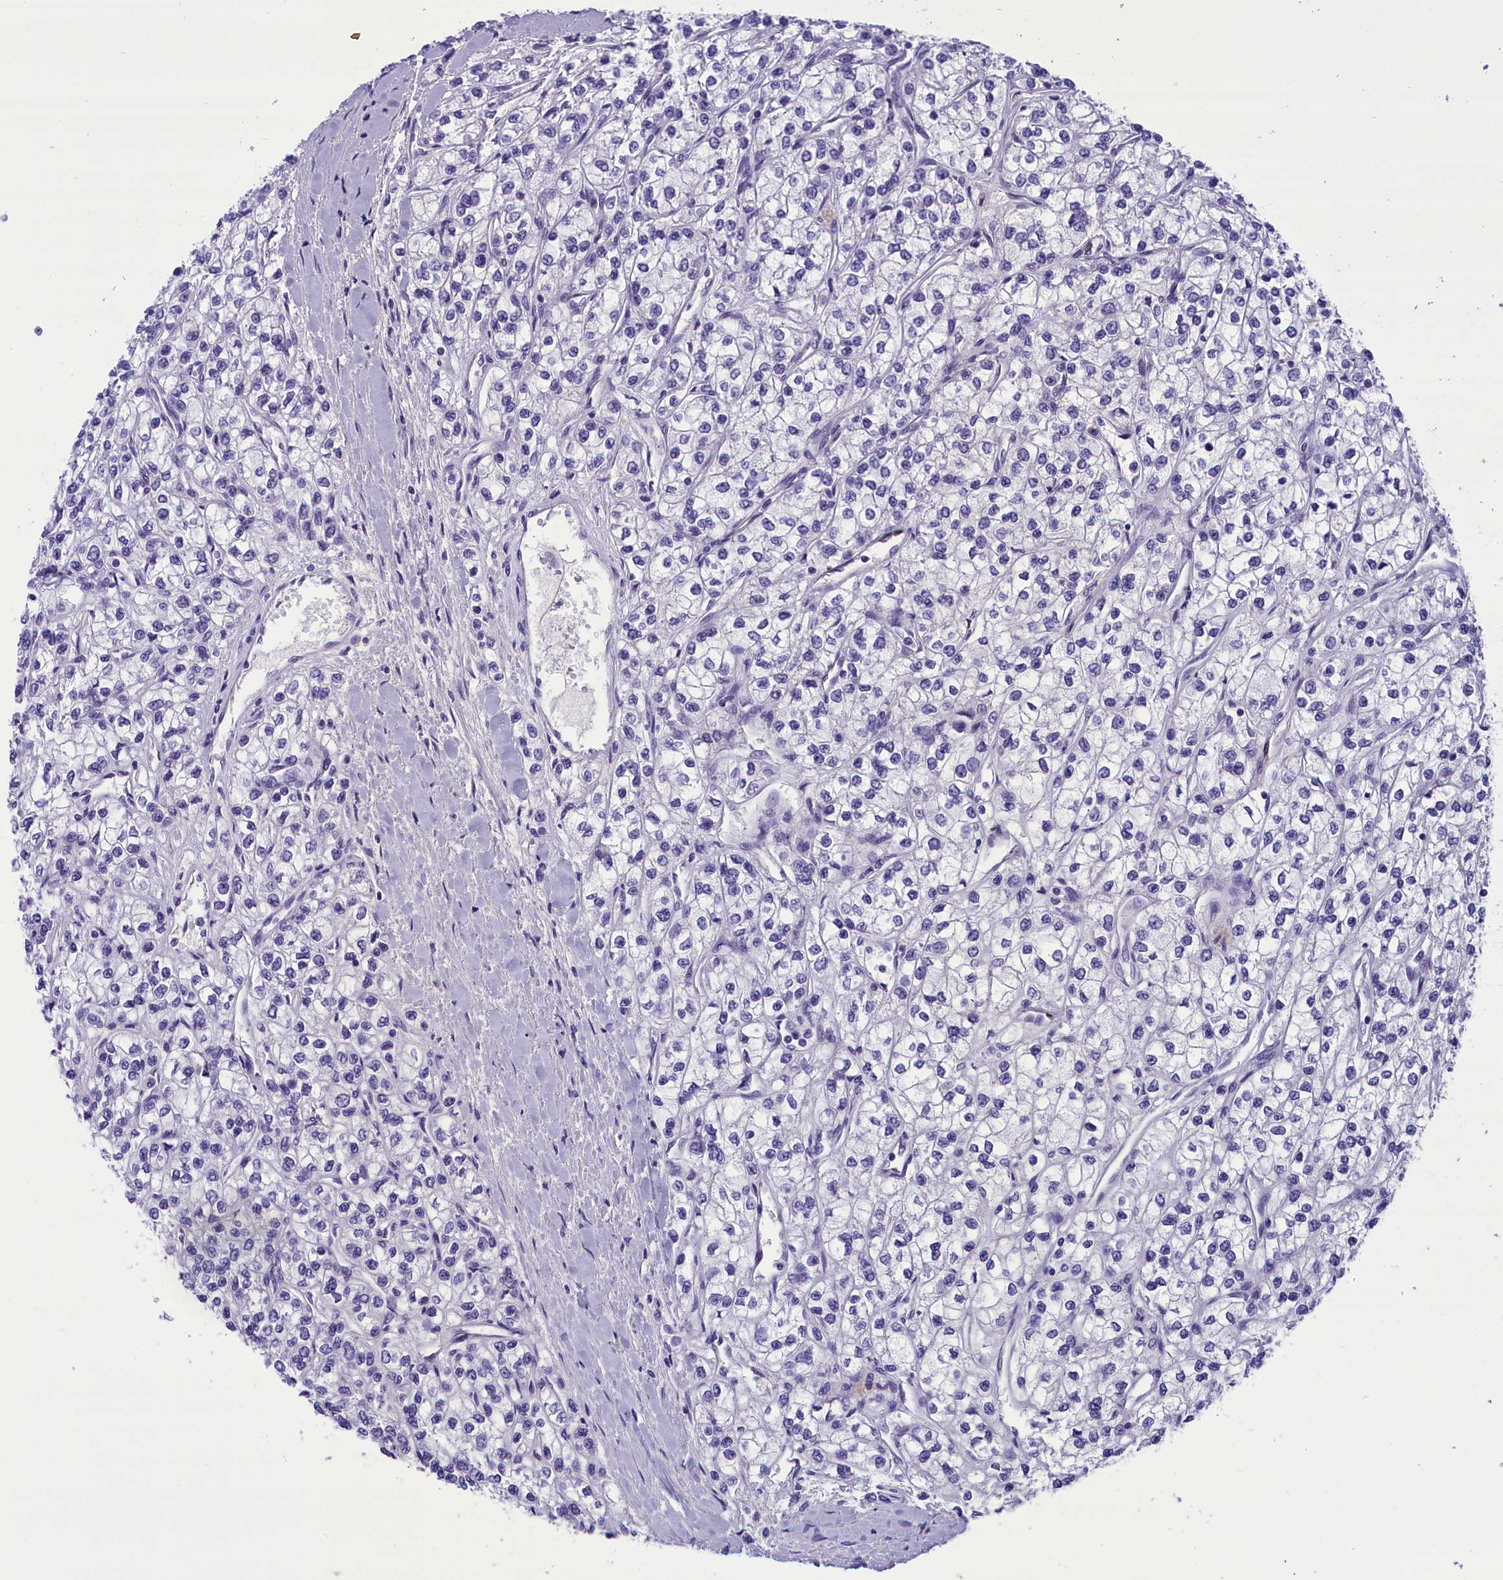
{"staining": {"intensity": "negative", "quantity": "none", "location": "none"}, "tissue": "renal cancer", "cell_type": "Tumor cells", "image_type": "cancer", "snomed": [{"axis": "morphology", "description": "Adenocarcinoma, NOS"}, {"axis": "topography", "description": "Kidney"}], "caption": "Tumor cells show no significant staining in renal cancer.", "gene": "PRR15", "patient": {"sex": "male", "age": 80}}